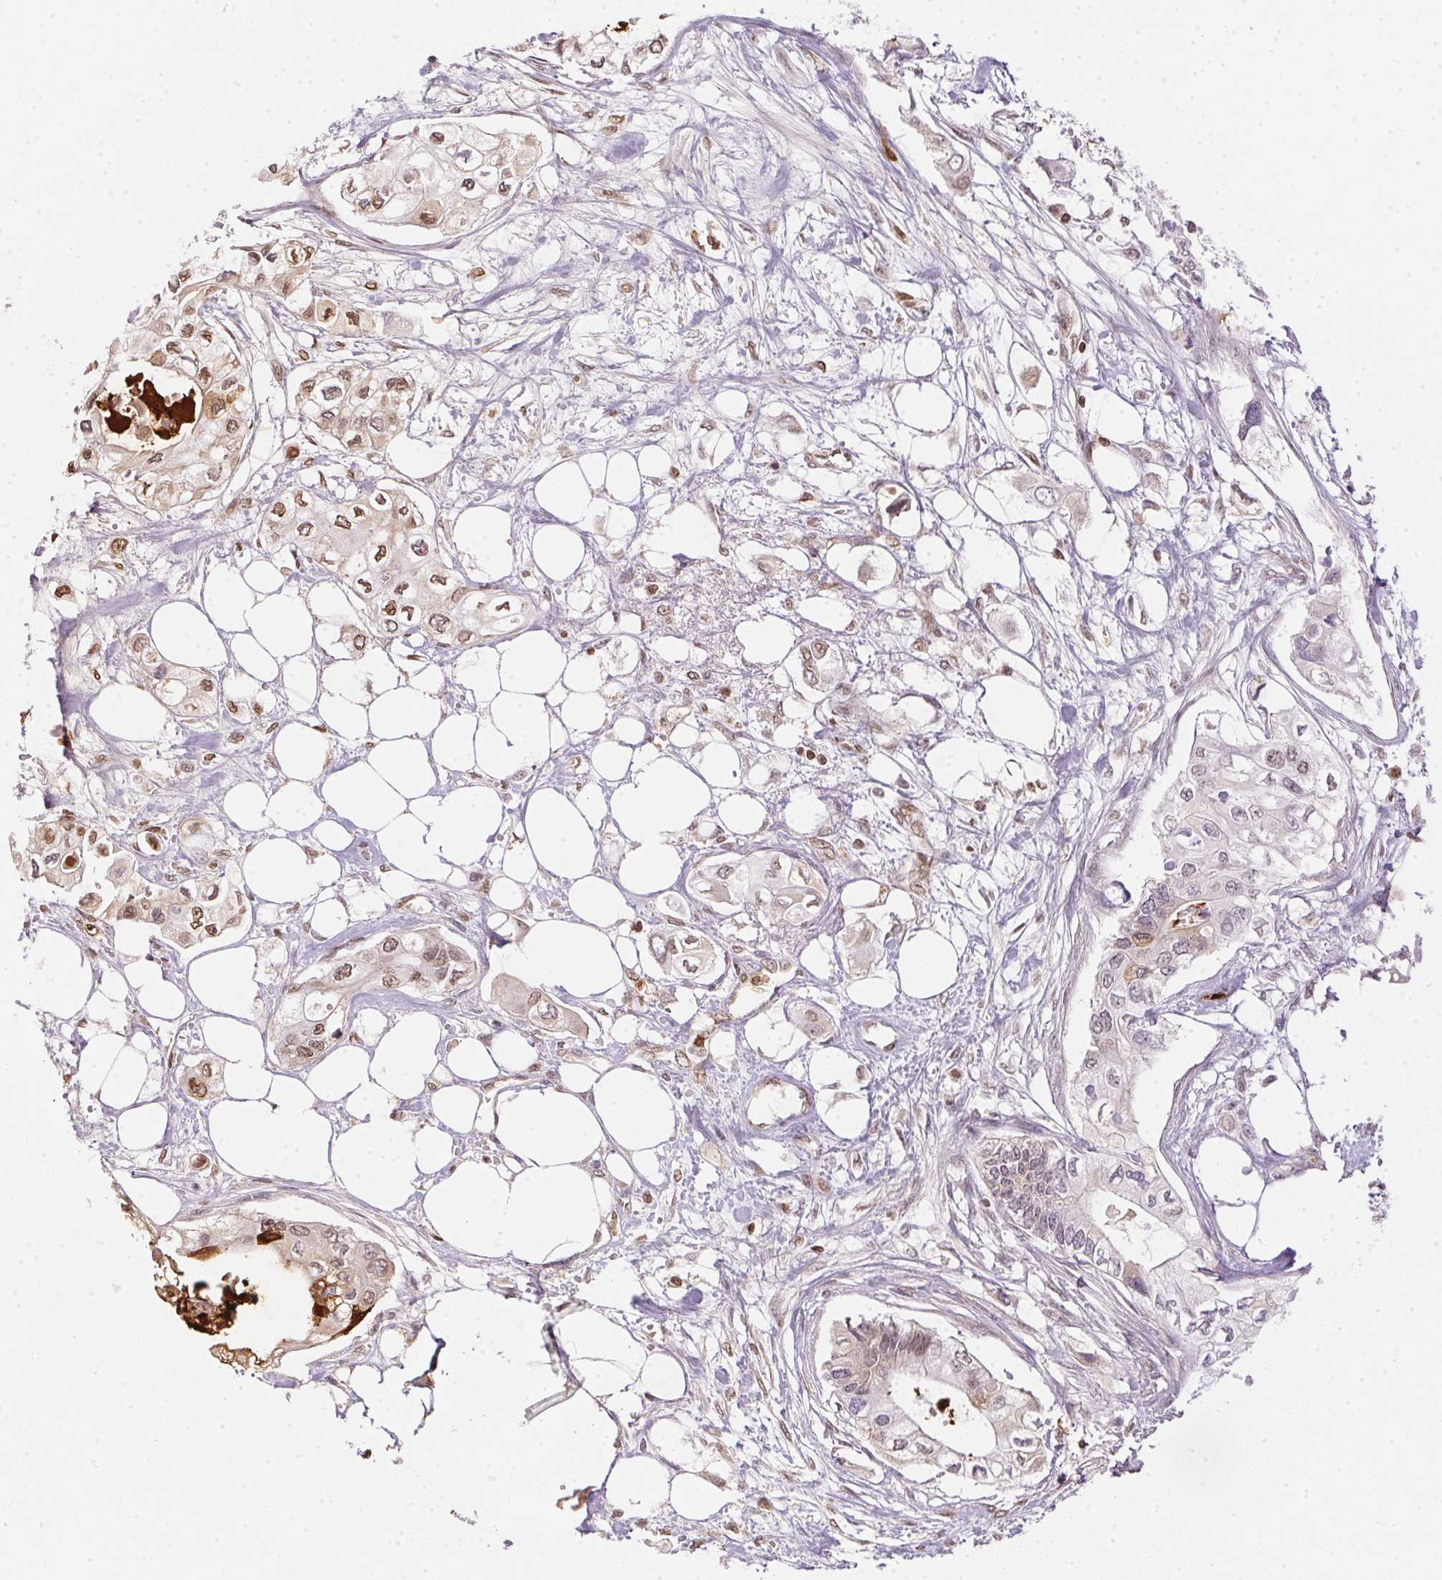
{"staining": {"intensity": "weak", "quantity": "25%-75%", "location": "nuclear"}, "tissue": "pancreatic cancer", "cell_type": "Tumor cells", "image_type": "cancer", "snomed": [{"axis": "morphology", "description": "Adenocarcinoma, NOS"}, {"axis": "topography", "description": "Pancreas"}], "caption": "Pancreatic cancer (adenocarcinoma) stained with DAB immunohistochemistry demonstrates low levels of weak nuclear positivity in about 25%-75% of tumor cells.", "gene": "ORM1", "patient": {"sex": "female", "age": 63}}